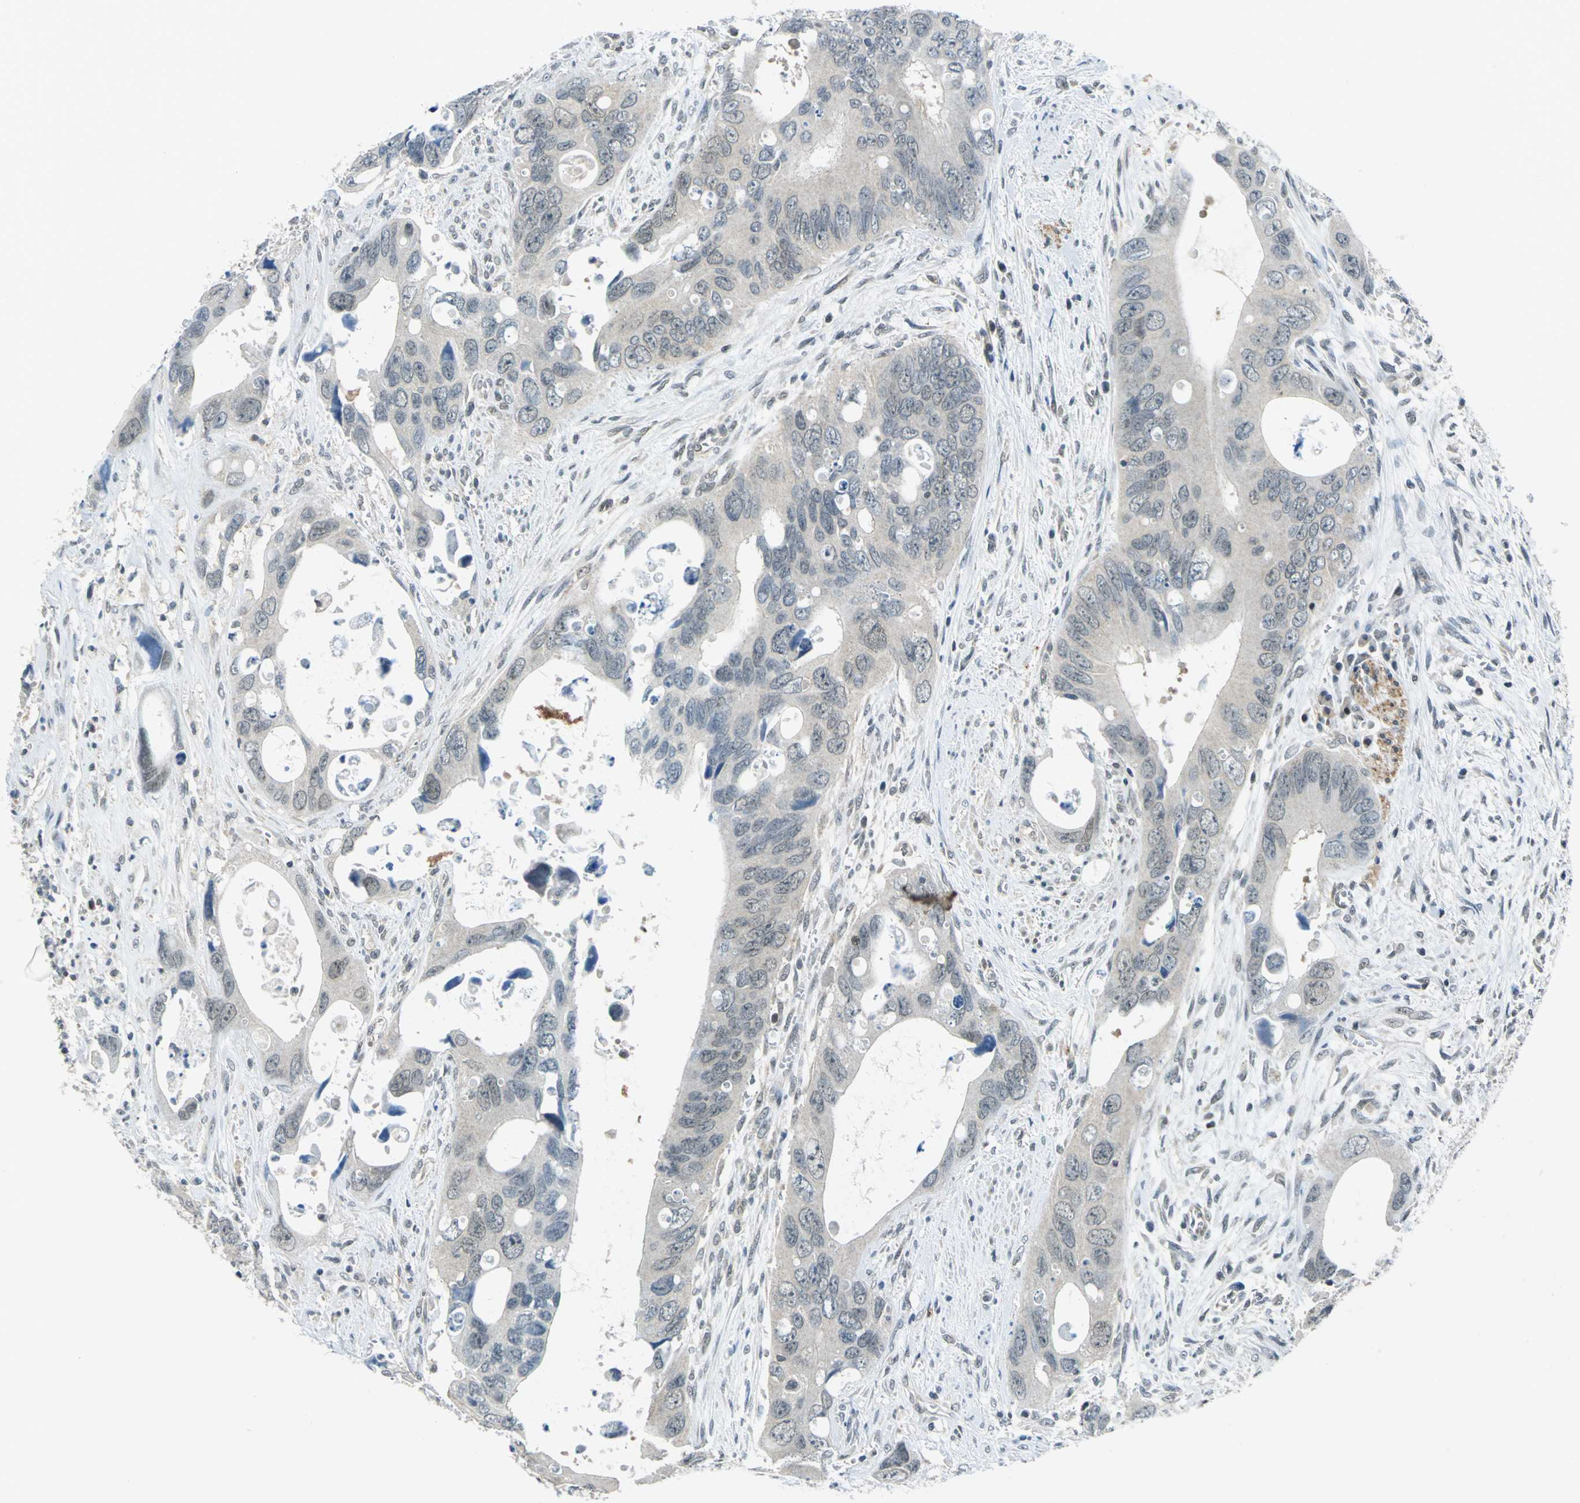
{"staining": {"intensity": "negative", "quantity": "none", "location": "none"}, "tissue": "colorectal cancer", "cell_type": "Tumor cells", "image_type": "cancer", "snomed": [{"axis": "morphology", "description": "Adenocarcinoma, NOS"}, {"axis": "topography", "description": "Rectum"}], "caption": "Immunohistochemical staining of human colorectal cancer shows no significant positivity in tumor cells.", "gene": "PIN1", "patient": {"sex": "male", "age": 70}}